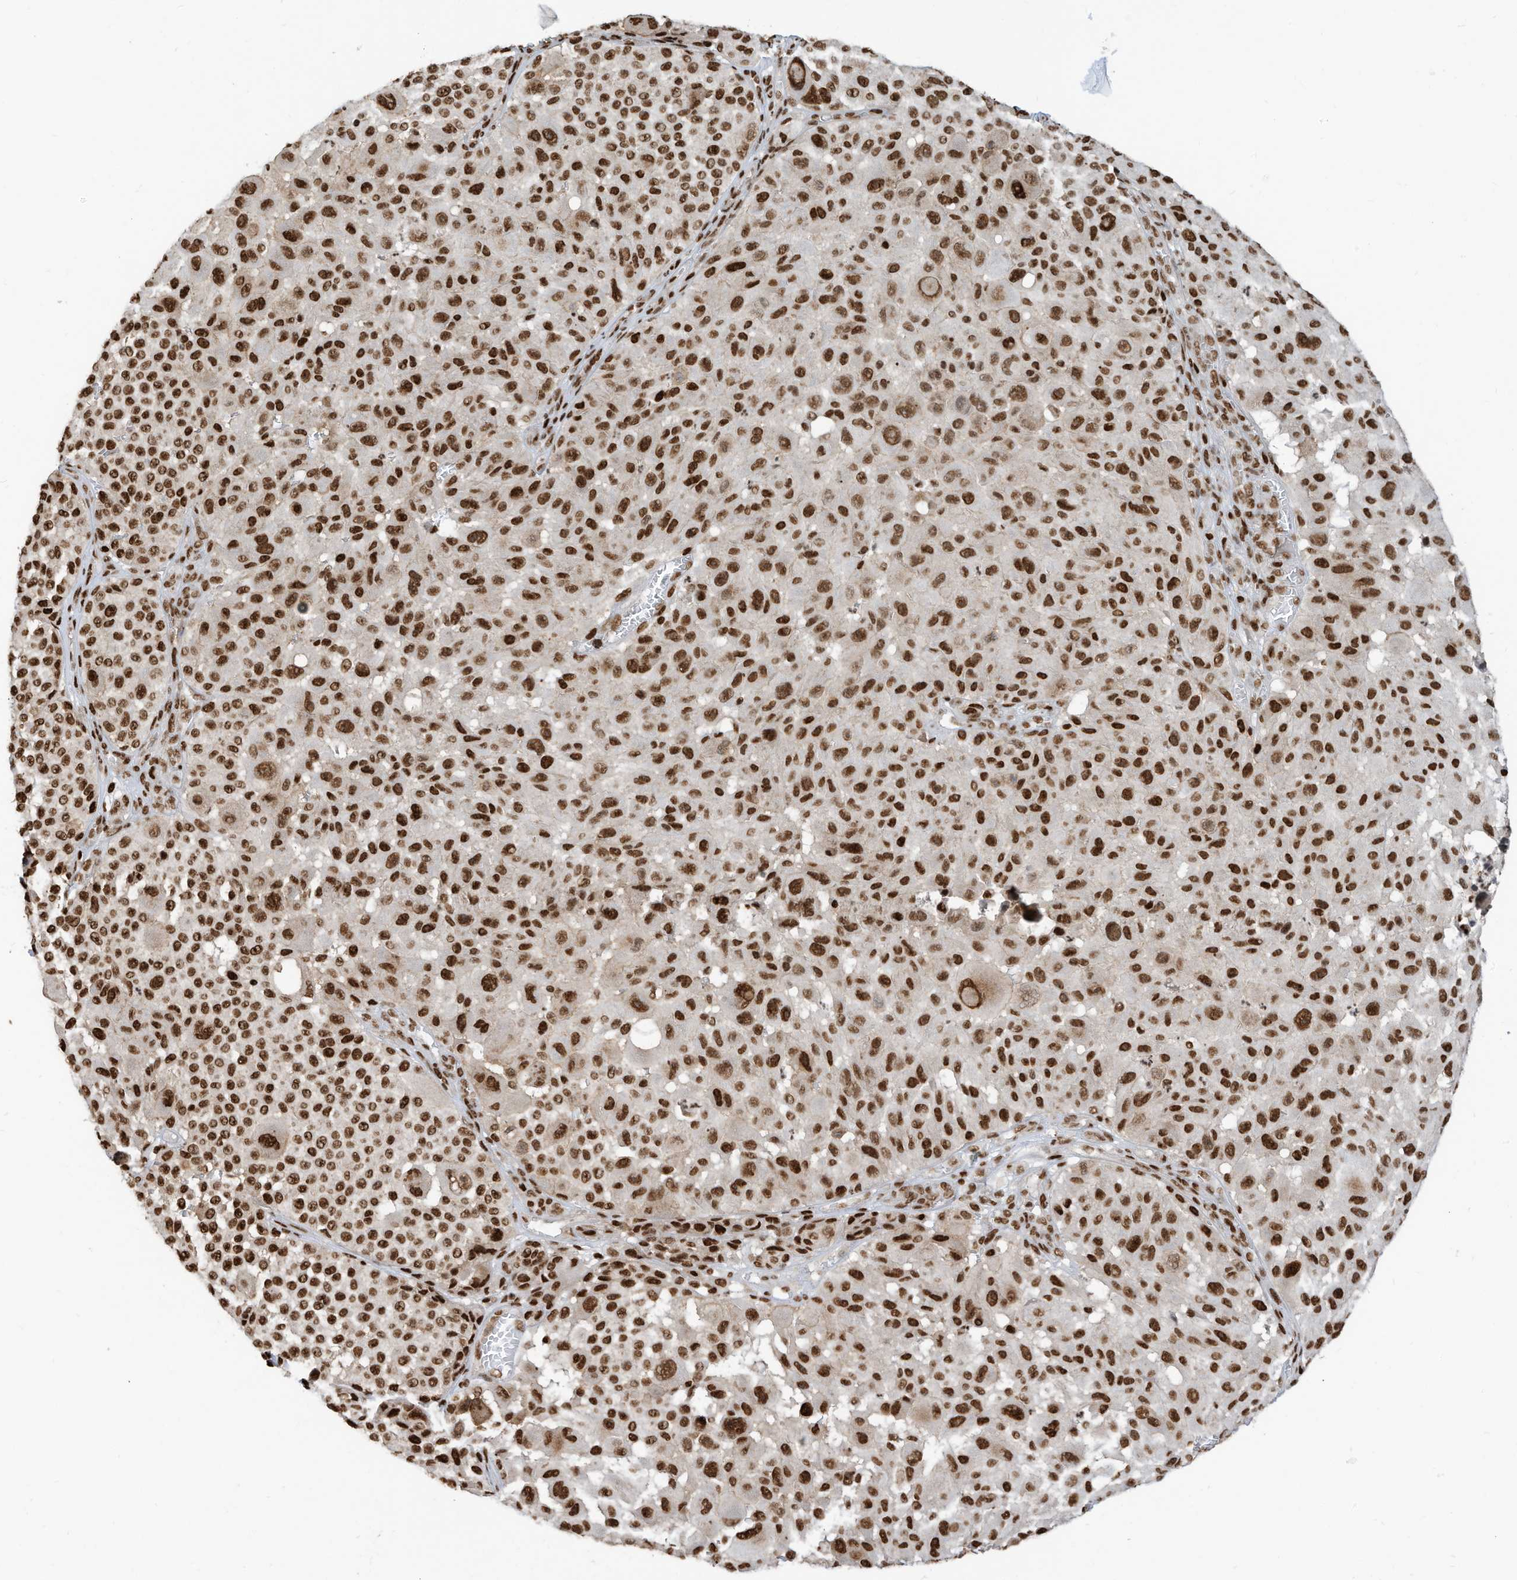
{"staining": {"intensity": "strong", "quantity": ">75%", "location": "nuclear"}, "tissue": "melanoma", "cell_type": "Tumor cells", "image_type": "cancer", "snomed": [{"axis": "morphology", "description": "Malignant melanoma, NOS"}, {"axis": "topography", "description": "Skin"}], "caption": "Immunohistochemical staining of malignant melanoma reveals high levels of strong nuclear protein positivity in about >75% of tumor cells. Using DAB (brown) and hematoxylin (blue) stains, captured at high magnification using brightfield microscopy.", "gene": "SAMD15", "patient": {"sex": "male", "age": 83}}